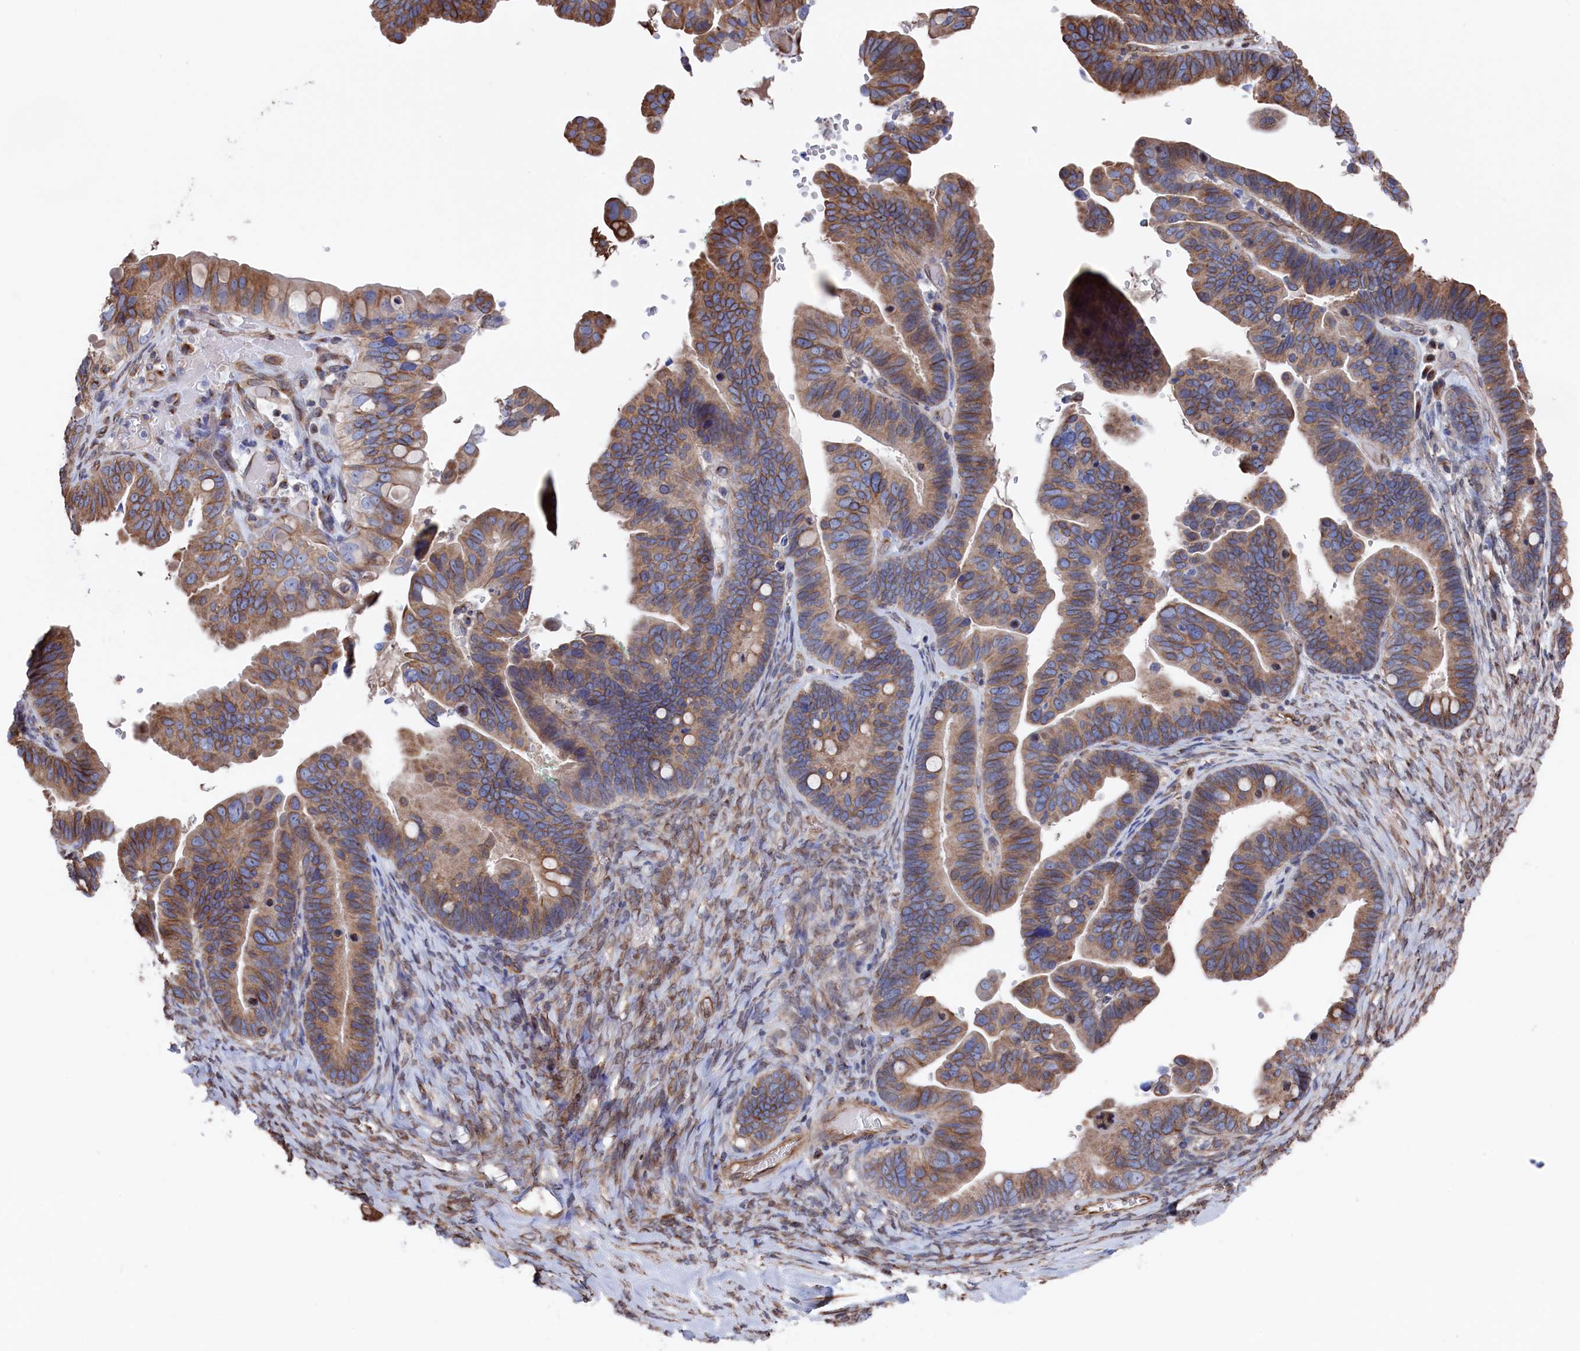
{"staining": {"intensity": "moderate", "quantity": ">75%", "location": "cytoplasmic/membranous"}, "tissue": "ovarian cancer", "cell_type": "Tumor cells", "image_type": "cancer", "snomed": [{"axis": "morphology", "description": "Cystadenocarcinoma, serous, NOS"}, {"axis": "topography", "description": "Ovary"}], "caption": "A medium amount of moderate cytoplasmic/membranous expression is seen in about >75% of tumor cells in ovarian cancer tissue.", "gene": "NUTF2", "patient": {"sex": "female", "age": 56}}